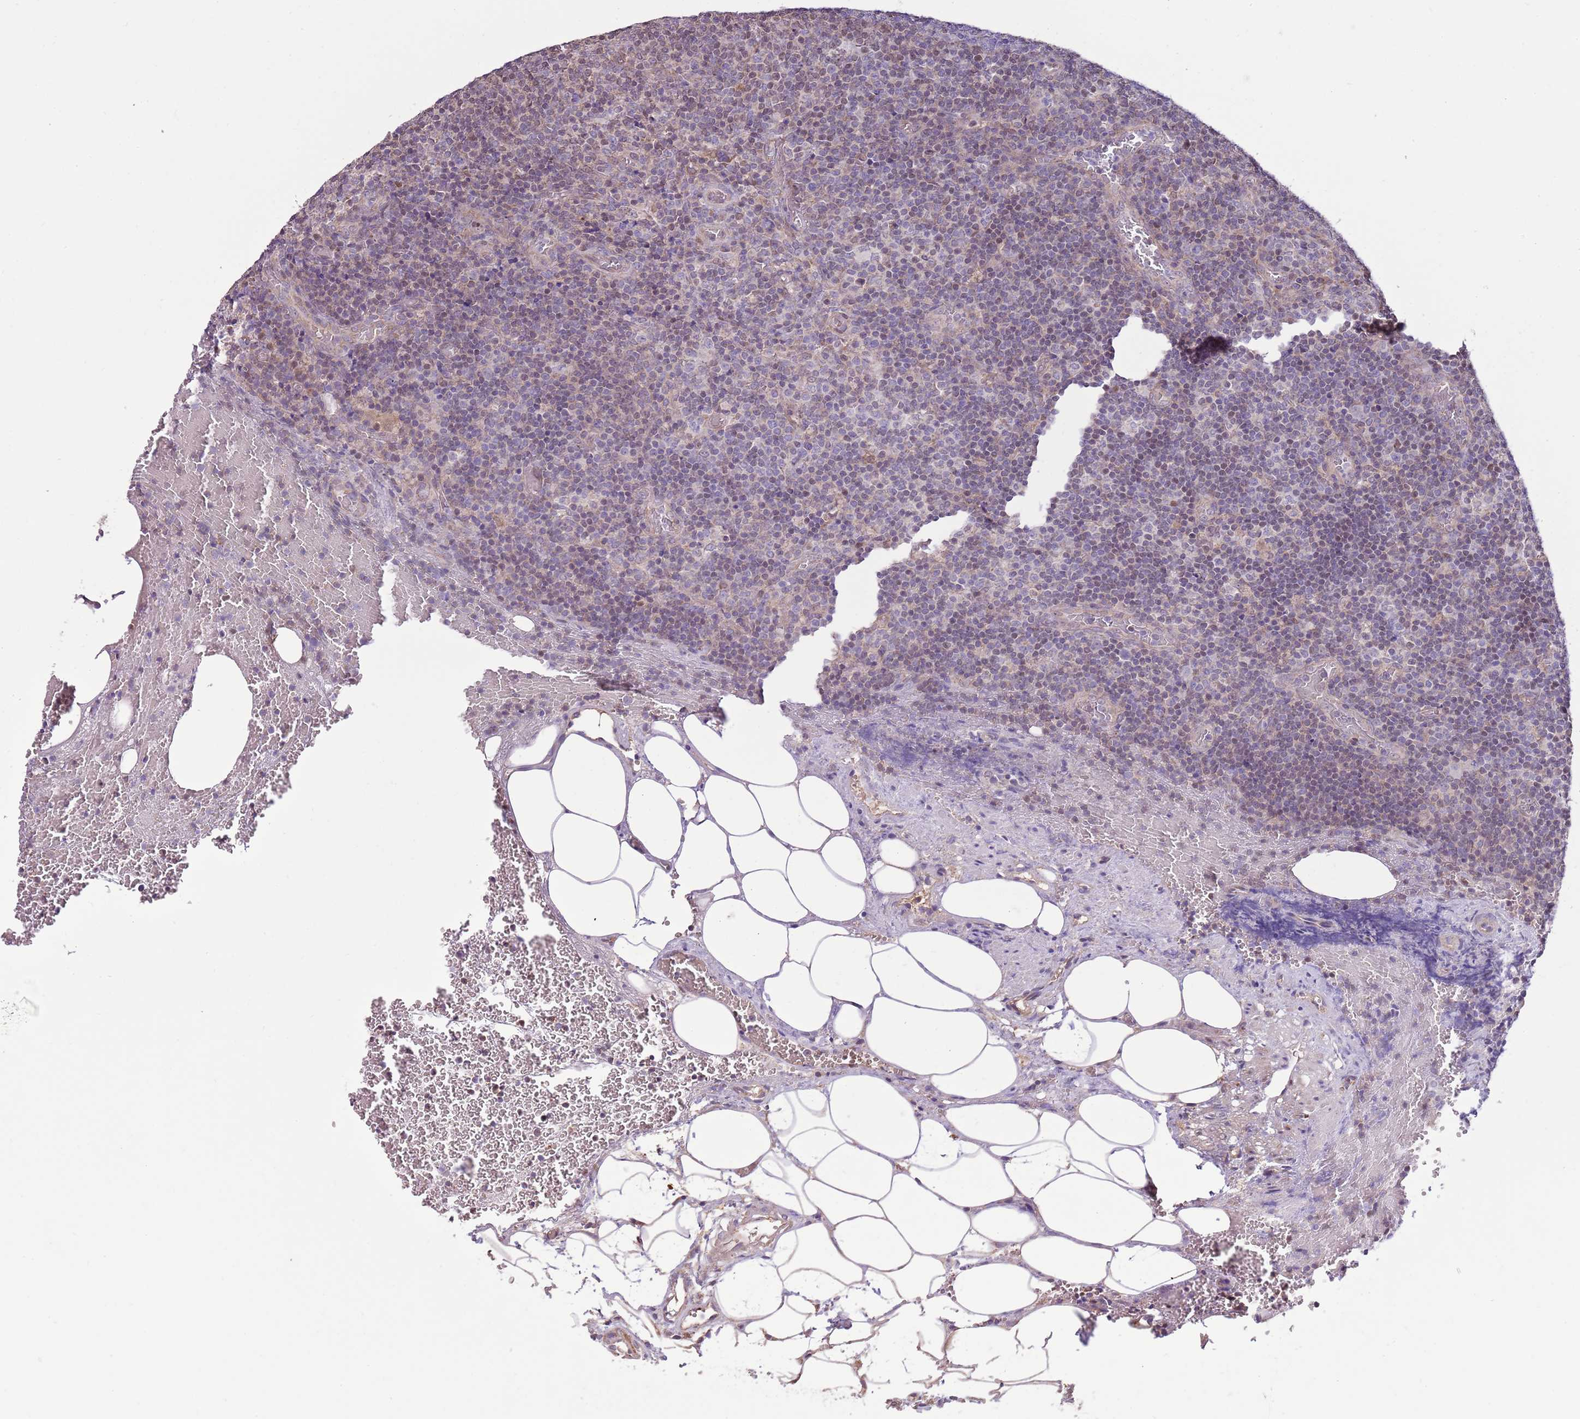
{"staining": {"intensity": "weak", "quantity": "<25%", "location": "cytoplasmic/membranous,nuclear"}, "tissue": "lymph node", "cell_type": "Germinal center cells", "image_type": "normal", "snomed": [{"axis": "morphology", "description": "Normal tissue, NOS"}, {"axis": "topography", "description": "Lymph node"}], "caption": "This is an immunohistochemistry (IHC) micrograph of benign human lymph node. There is no positivity in germinal center cells.", "gene": "ARL2BP", "patient": {"sex": "male", "age": 58}}